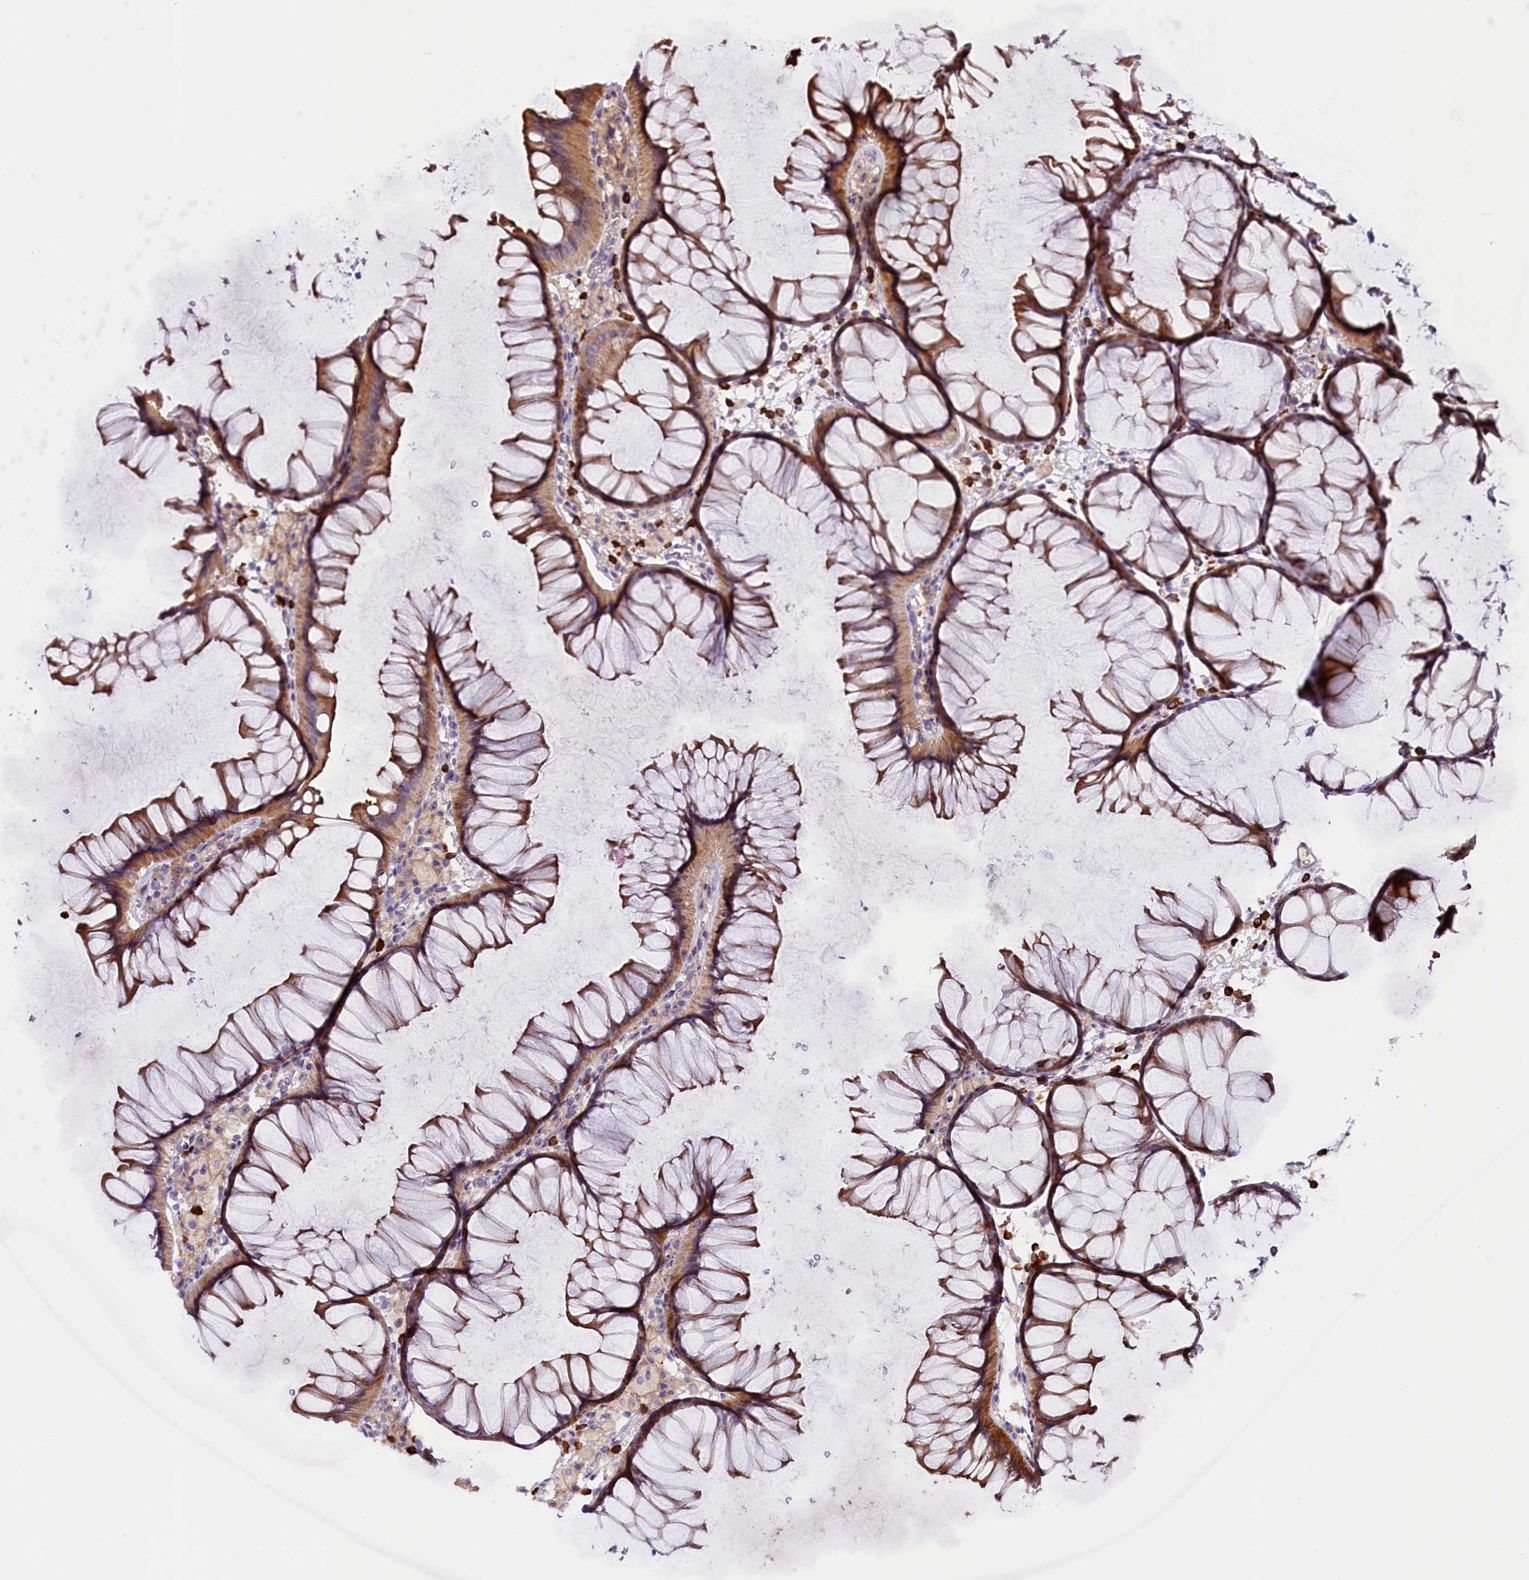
{"staining": {"intensity": "moderate", "quantity": ">75%", "location": "cytoplasmic/membranous"}, "tissue": "colon", "cell_type": "Glandular cells", "image_type": "normal", "snomed": [{"axis": "morphology", "description": "Normal tissue, NOS"}, {"axis": "topography", "description": "Colon"}], "caption": "Colon stained with IHC demonstrates moderate cytoplasmic/membranous positivity in about >75% of glandular cells. (IHC, brightfield microscopy, high magnification).", "gene": "FRY", "patient": {"sex": "female", "age": 82}}